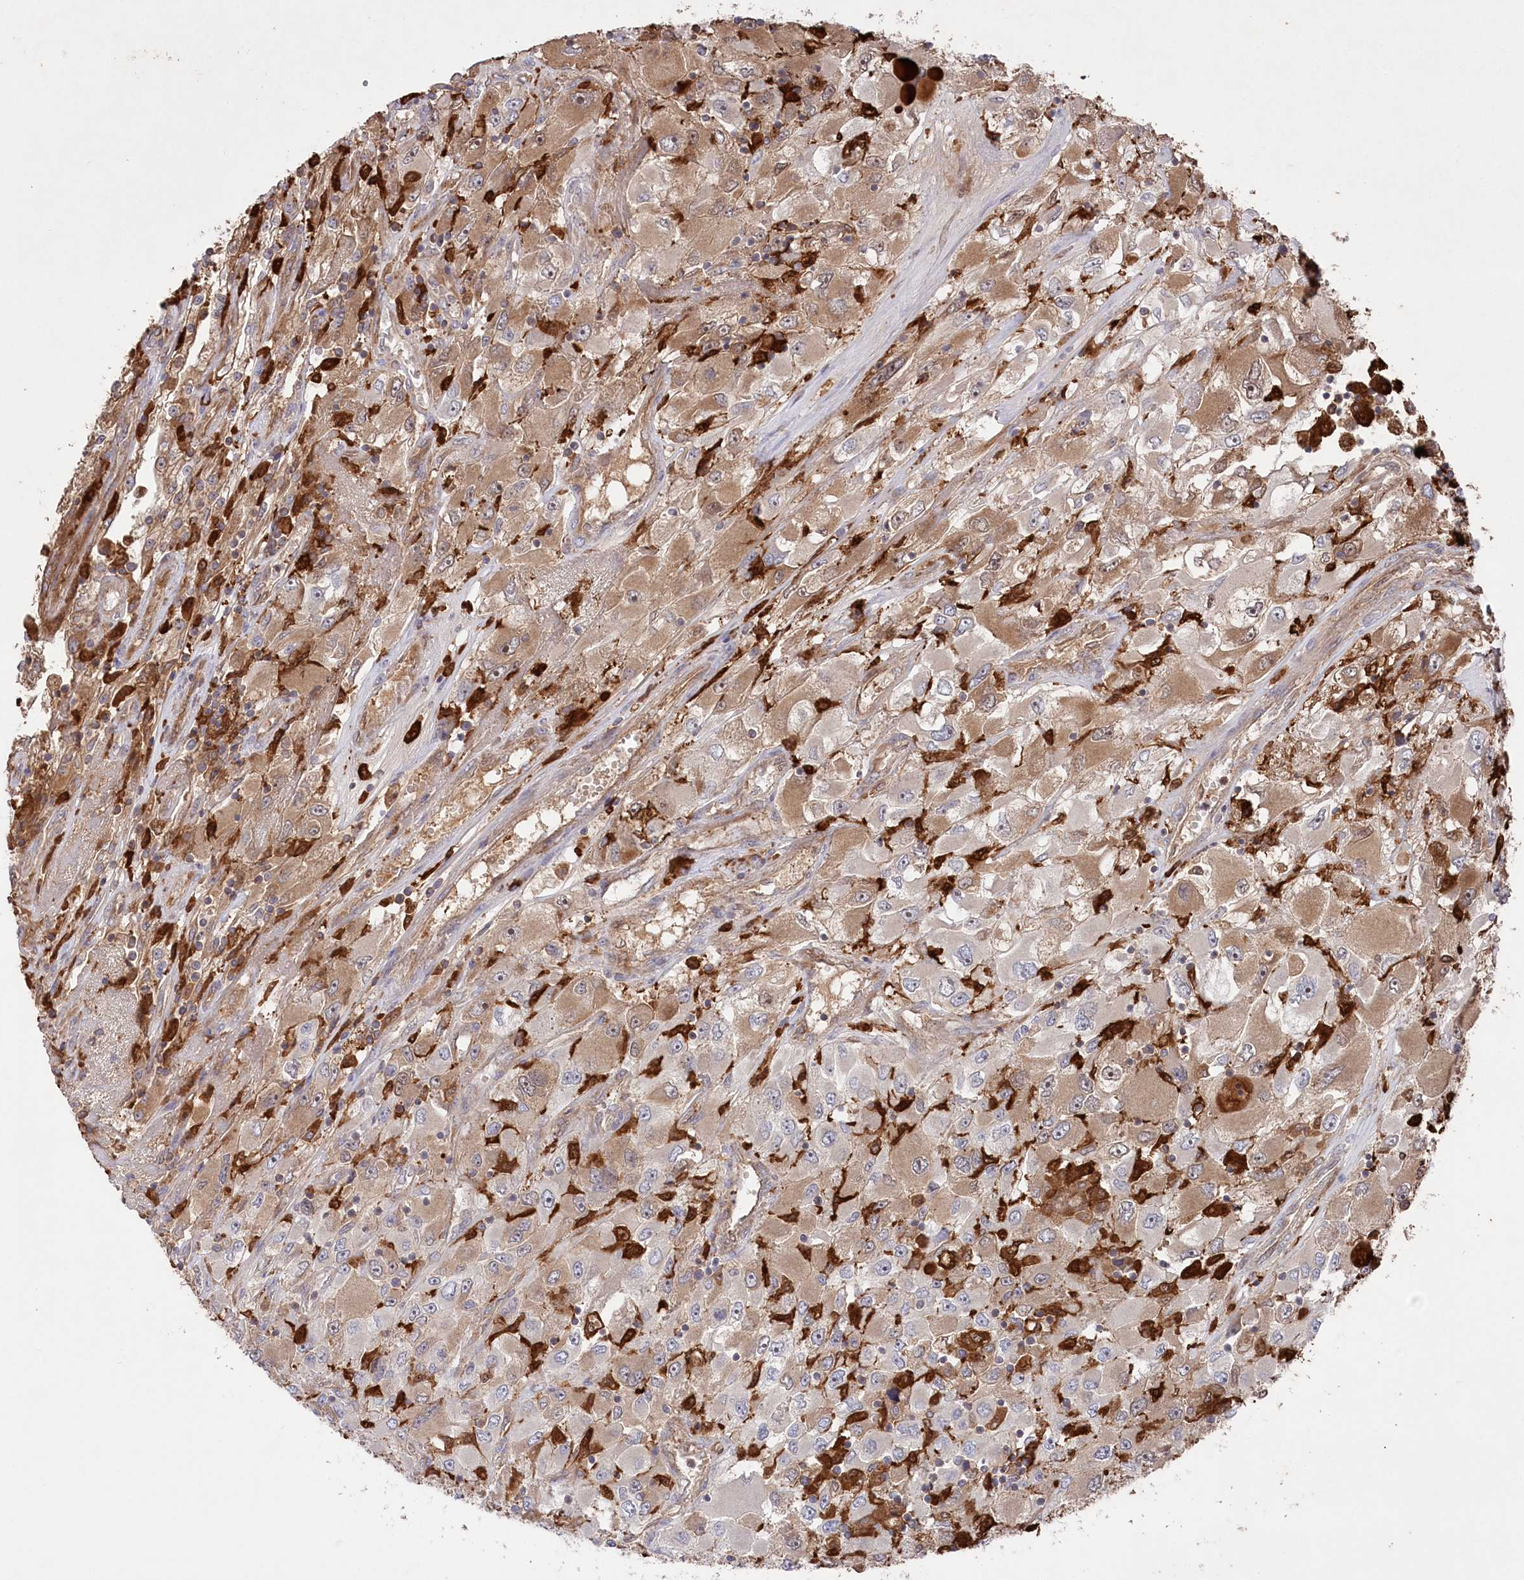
{"staining": {"intensity": "moderate", "quantity": ">75%", "location": "cytoplasmic/membranous"}, "tissue": "renal cancer", "cell_type": "Tumor cells", "image_type": "cancer", "snomed": [{"axis": "morphology", "description": "Adenocarcinoma, NOS"}, {"axis": "topography", "description": "Kidney"}], "caption": "Renal cancer (adenocarcinoma) stained with DAB IHC reveals medium levels of moderate cytoplasmic/membranous staining in approximately >75% of tumor cells.", "gene": "PPP1R21", "patient": {"sex": "female", "age": 52}}